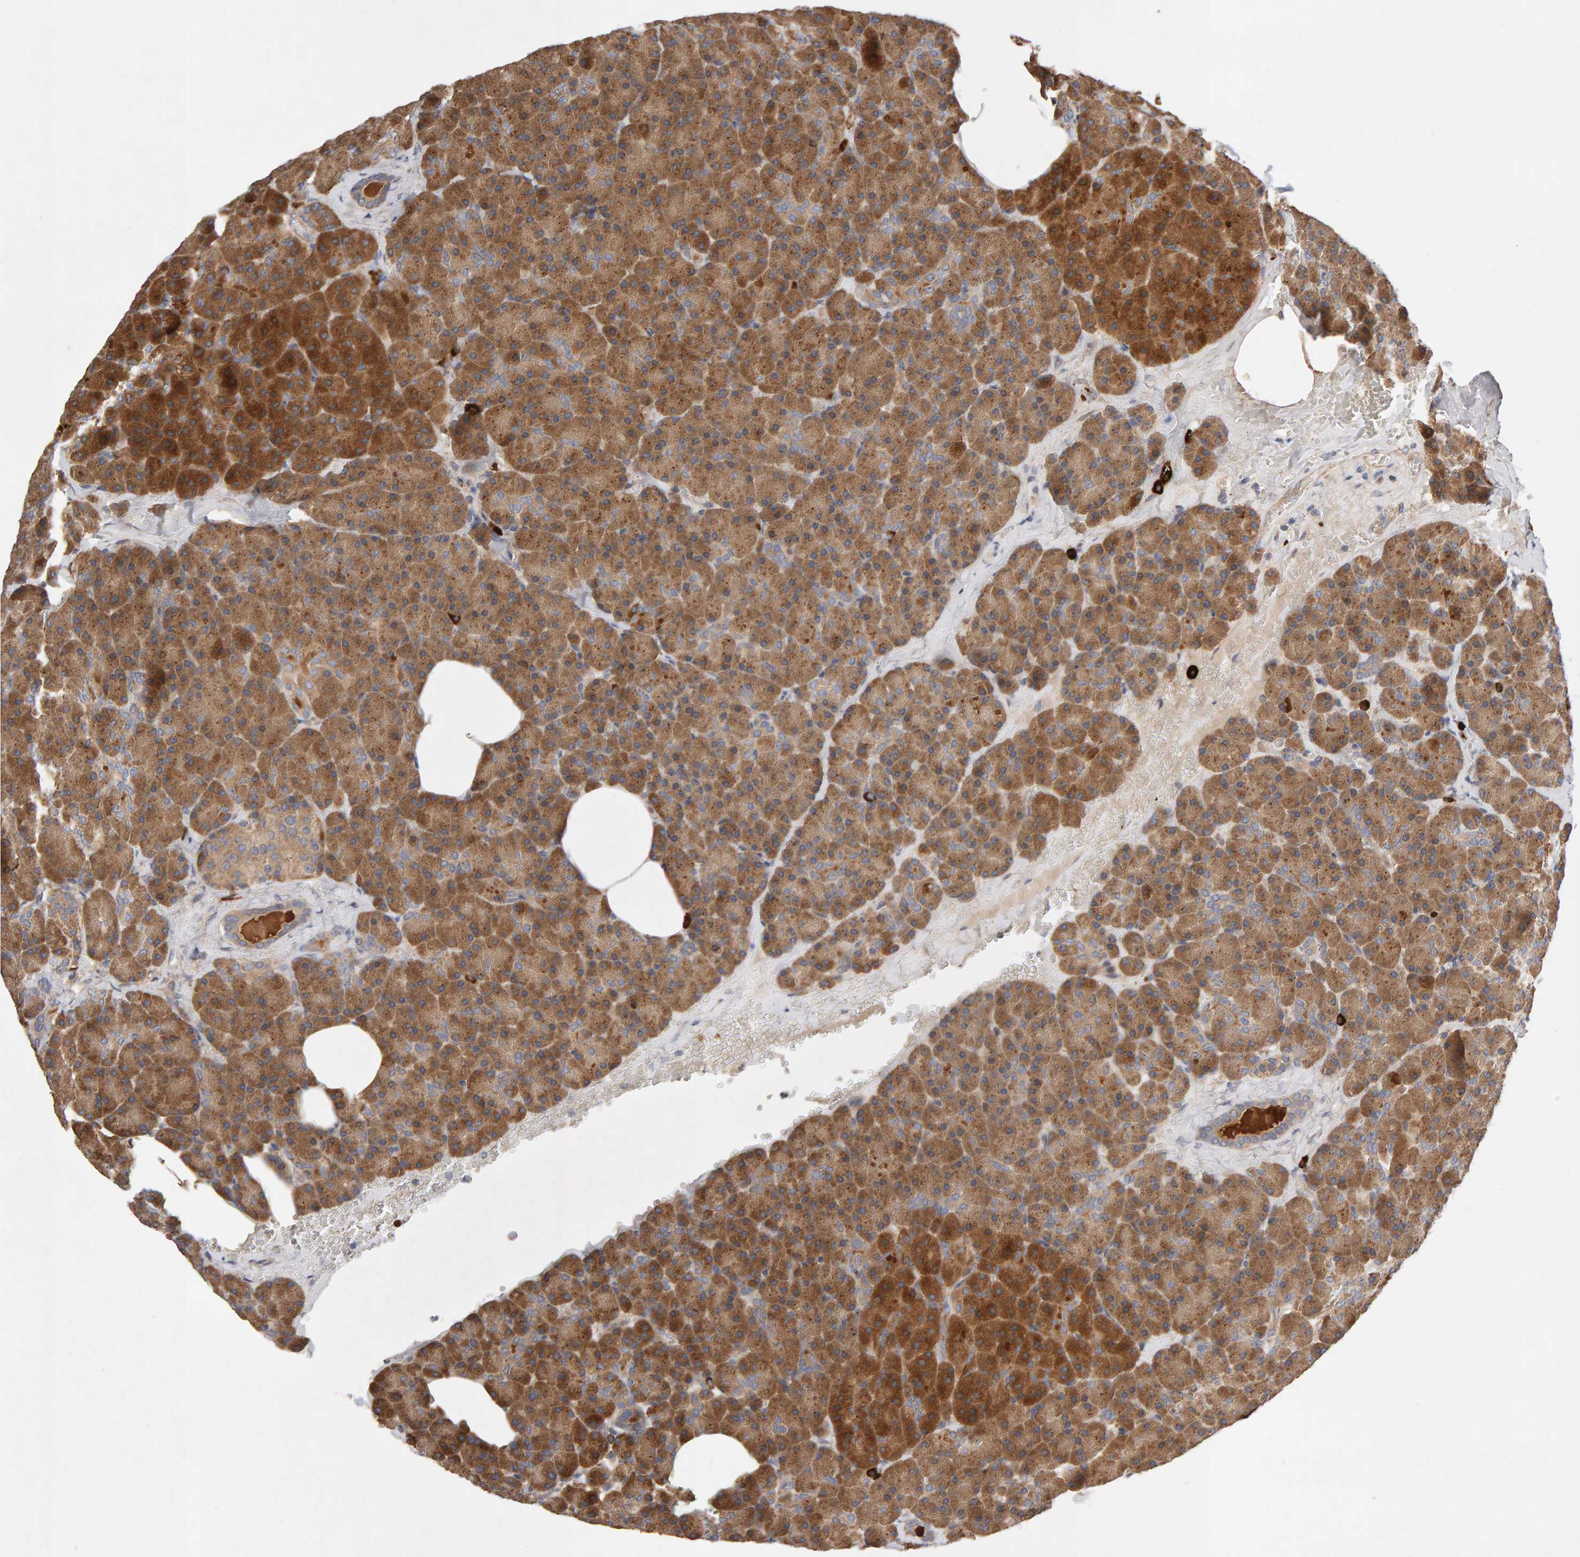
{"staining": {"intensity": "strong", "quantity": ">75%", "location": "cytoplasmic/membranous"}, "tissue": "pancreas", "cell_type": "Exocrine glandular cells", "image_type": "normal", "snomed": [{"axis": "morphology", "description": "Normal tissue, NOS"}, {"axis": "morphology", "description": "Carcinoid, malignant, NOS"}, {"axis": "topography", "description": "Pancreas"}], "caption": "Immunohistochemical staining of normal human pancreas displays high levels of strong cytoplasmic/membranous positivity in about >75% of exocrine glandular cells.", "gene": "RNF19A", "patient": {"sex": "female", "age": 35}}